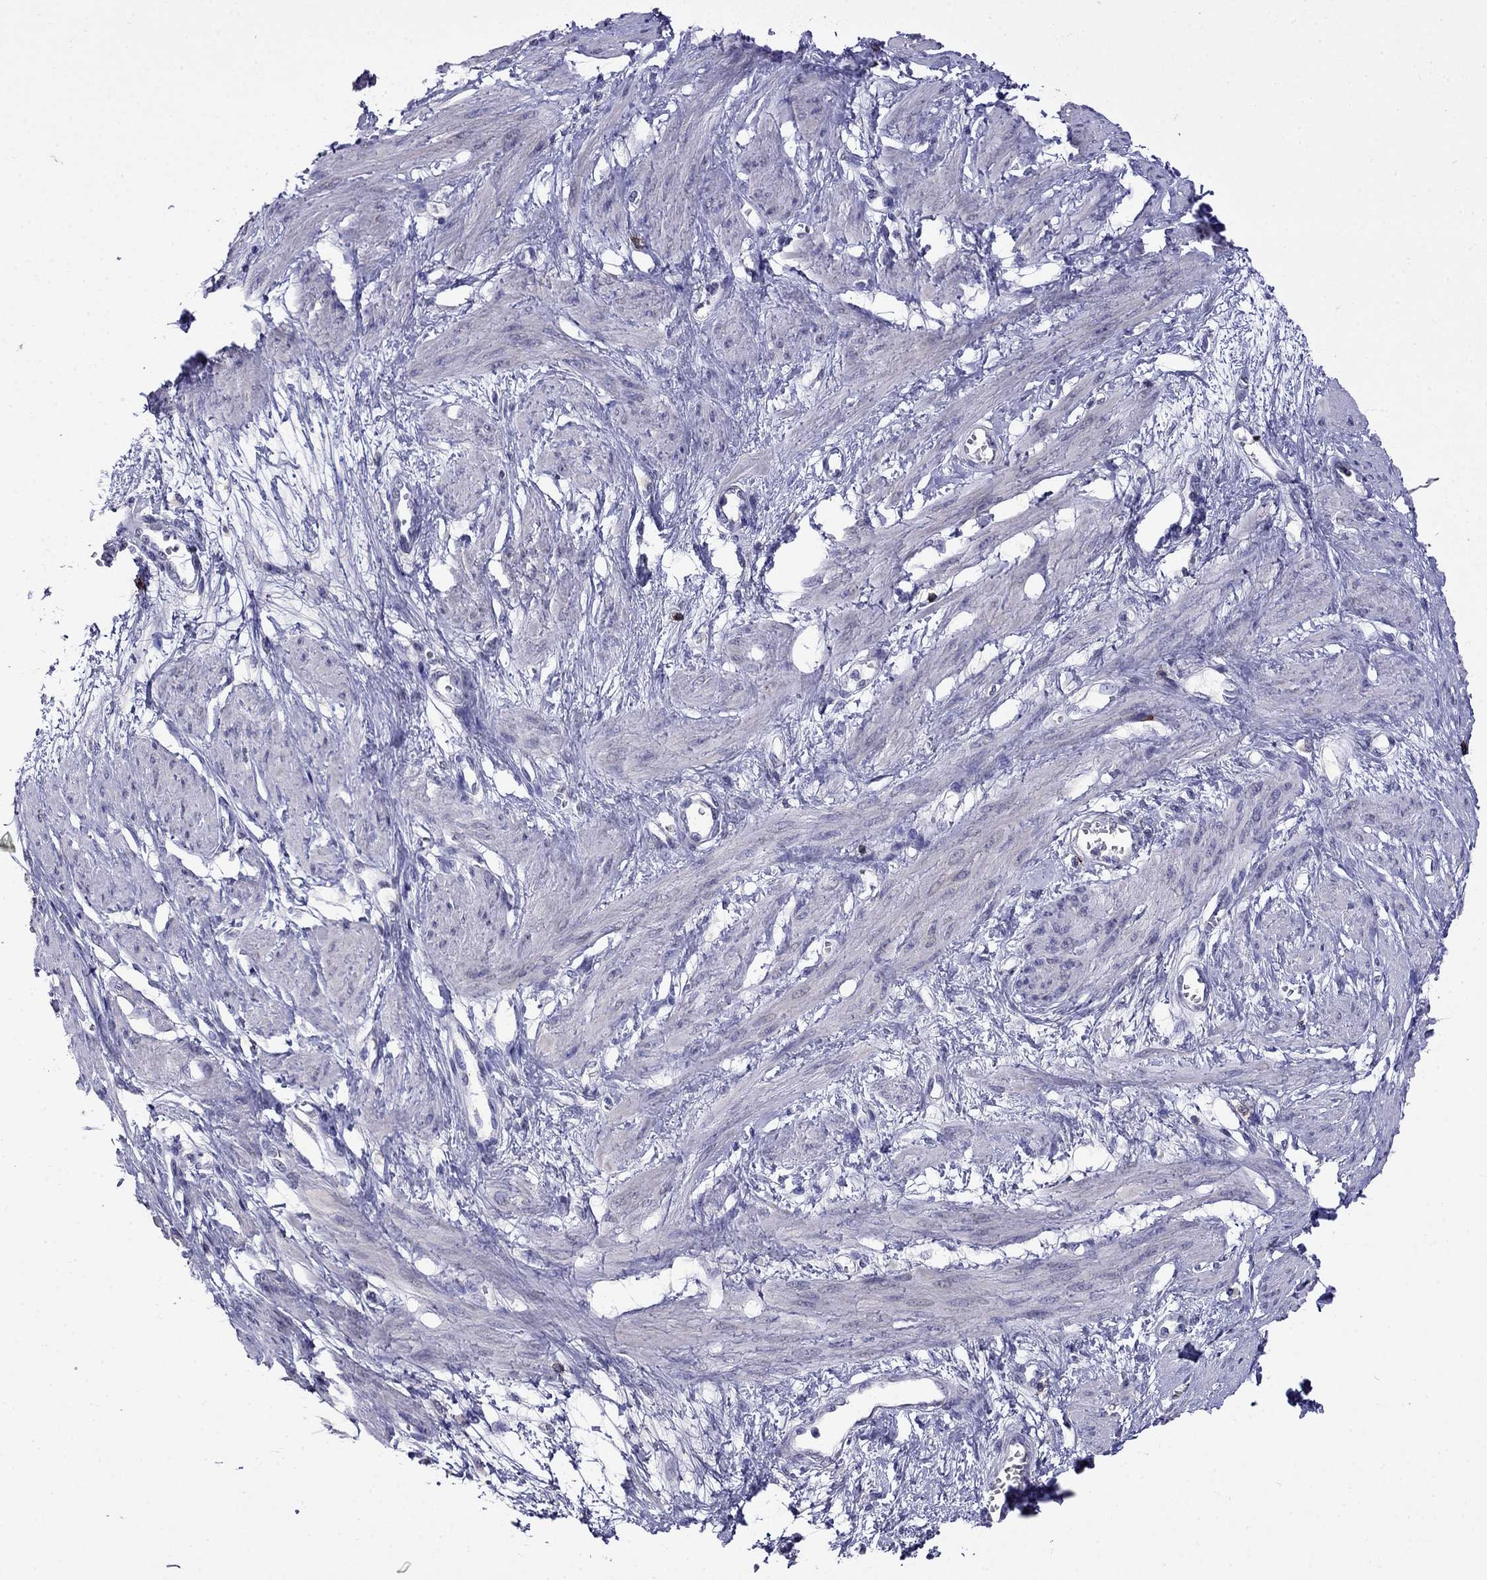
{"staining": {"intensity": "negative", "quantity": "none", "location": "none"}, "tissue": "smooth muscle", "cell_type": "Smooth muscle cells", "image_type": "normal", "snomed": [{"axis": "morphology", "description": "Normal tissue, NOS"}, {"axis": "topography", "description": "Smooth muscle"}, {"axis": "topography", "description": "Uterus"}], "caption": "A micrograph of smooth muscle stained for a protein reveals no brown staining in smooth muscle cells.", "gene": "CD8B", "patient": {"sex": "female", "age": 39}}